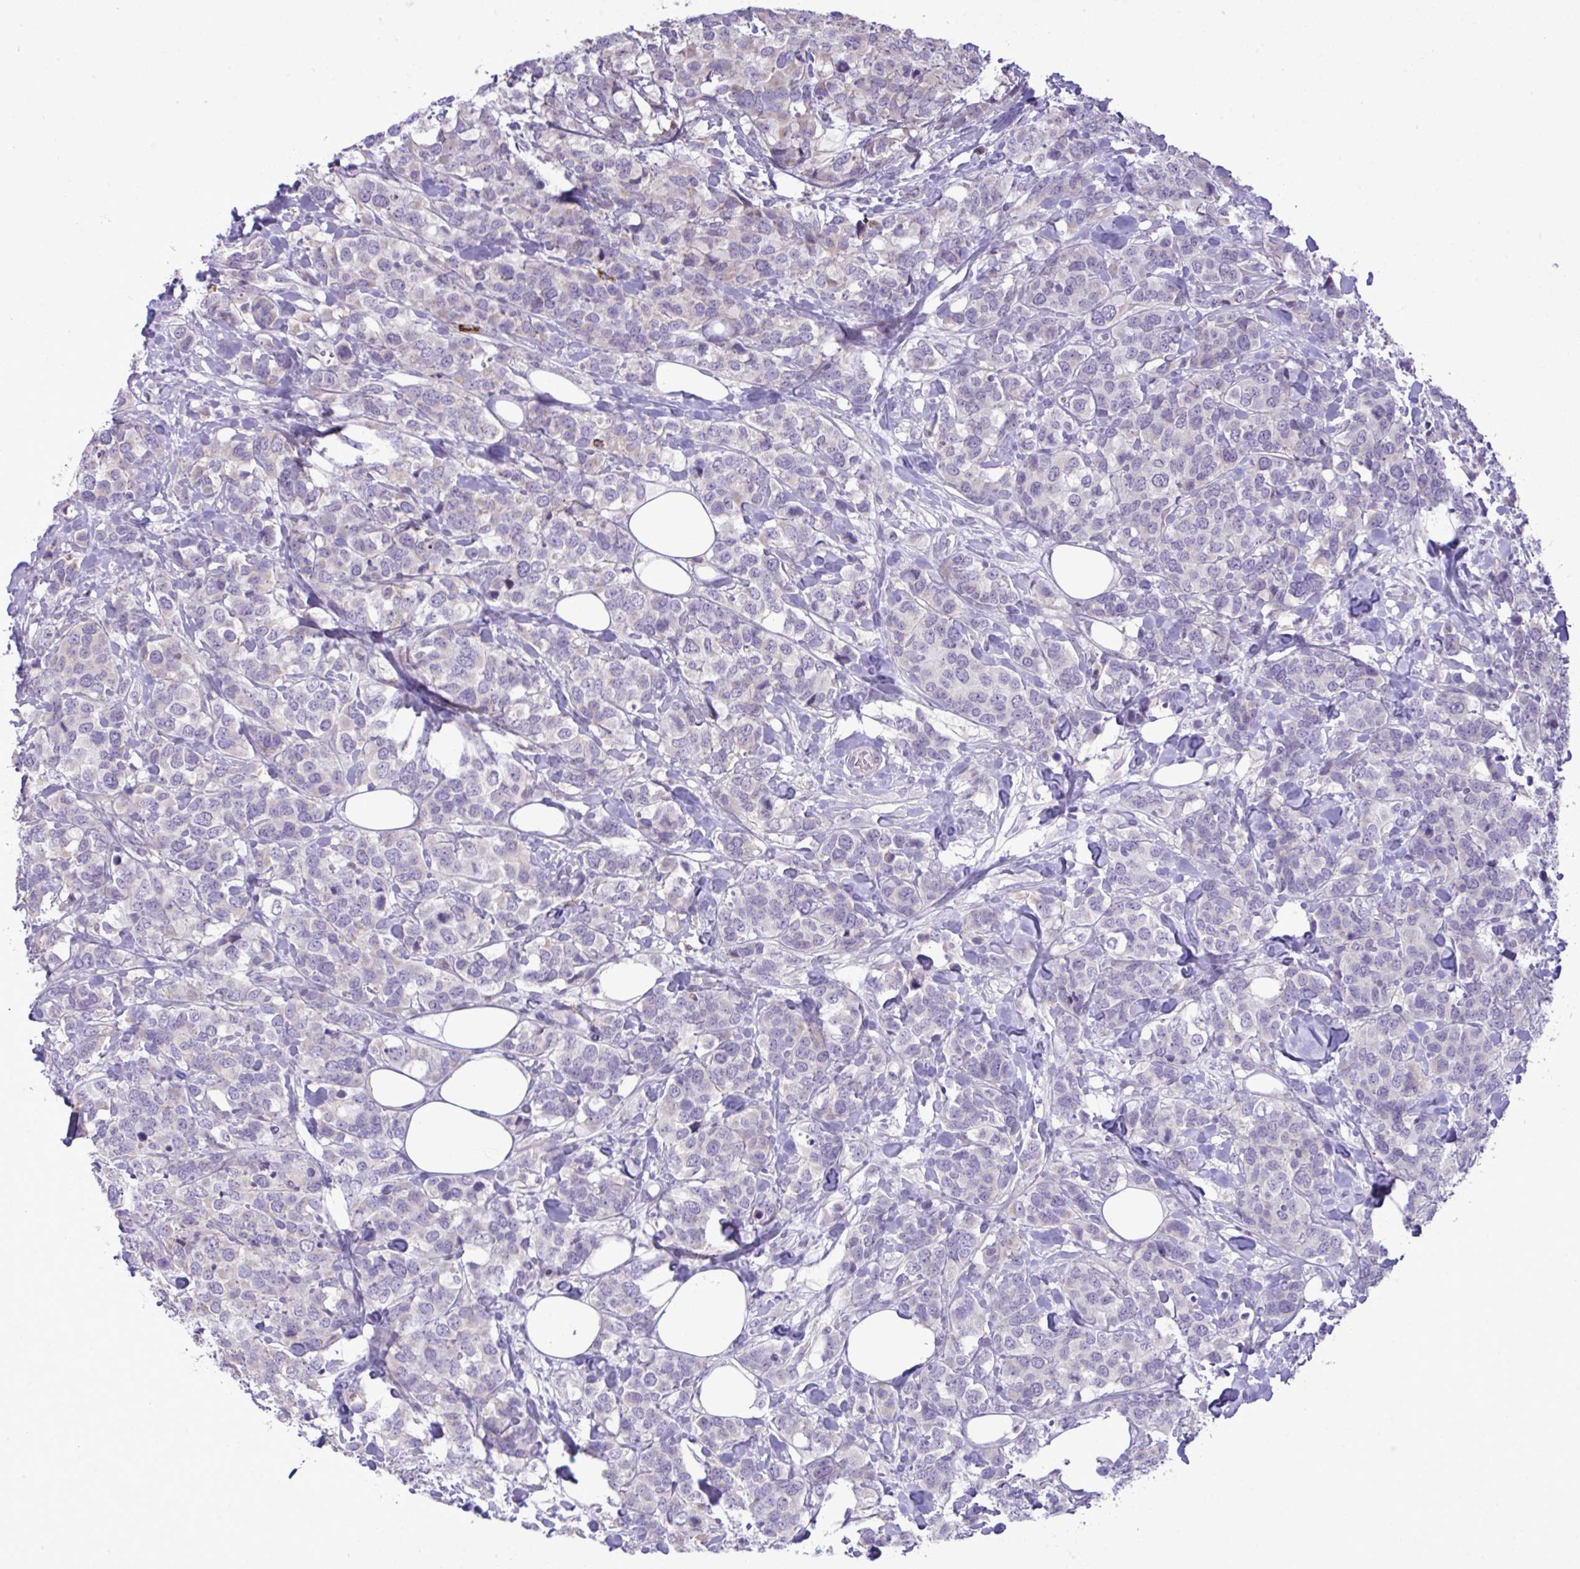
{"staining": {"intensity": "negative", "quantity": "none", "location": "none"}, "tissue": "breast cancer", "cell_type": "Tumor cells", "image_type": "cancer", "snomed": [{"axis": "morphology", "description": "Lobular carcinoma"}, {"axis": "topography", "description": "Breast"}], "caption": "Lobular carcinoma (breast) stained for a protein using immunohistochemistry shows no positivity tumor cells.", "gene": "SPAG1", "patient": {"sex": "female", "age": 59}}